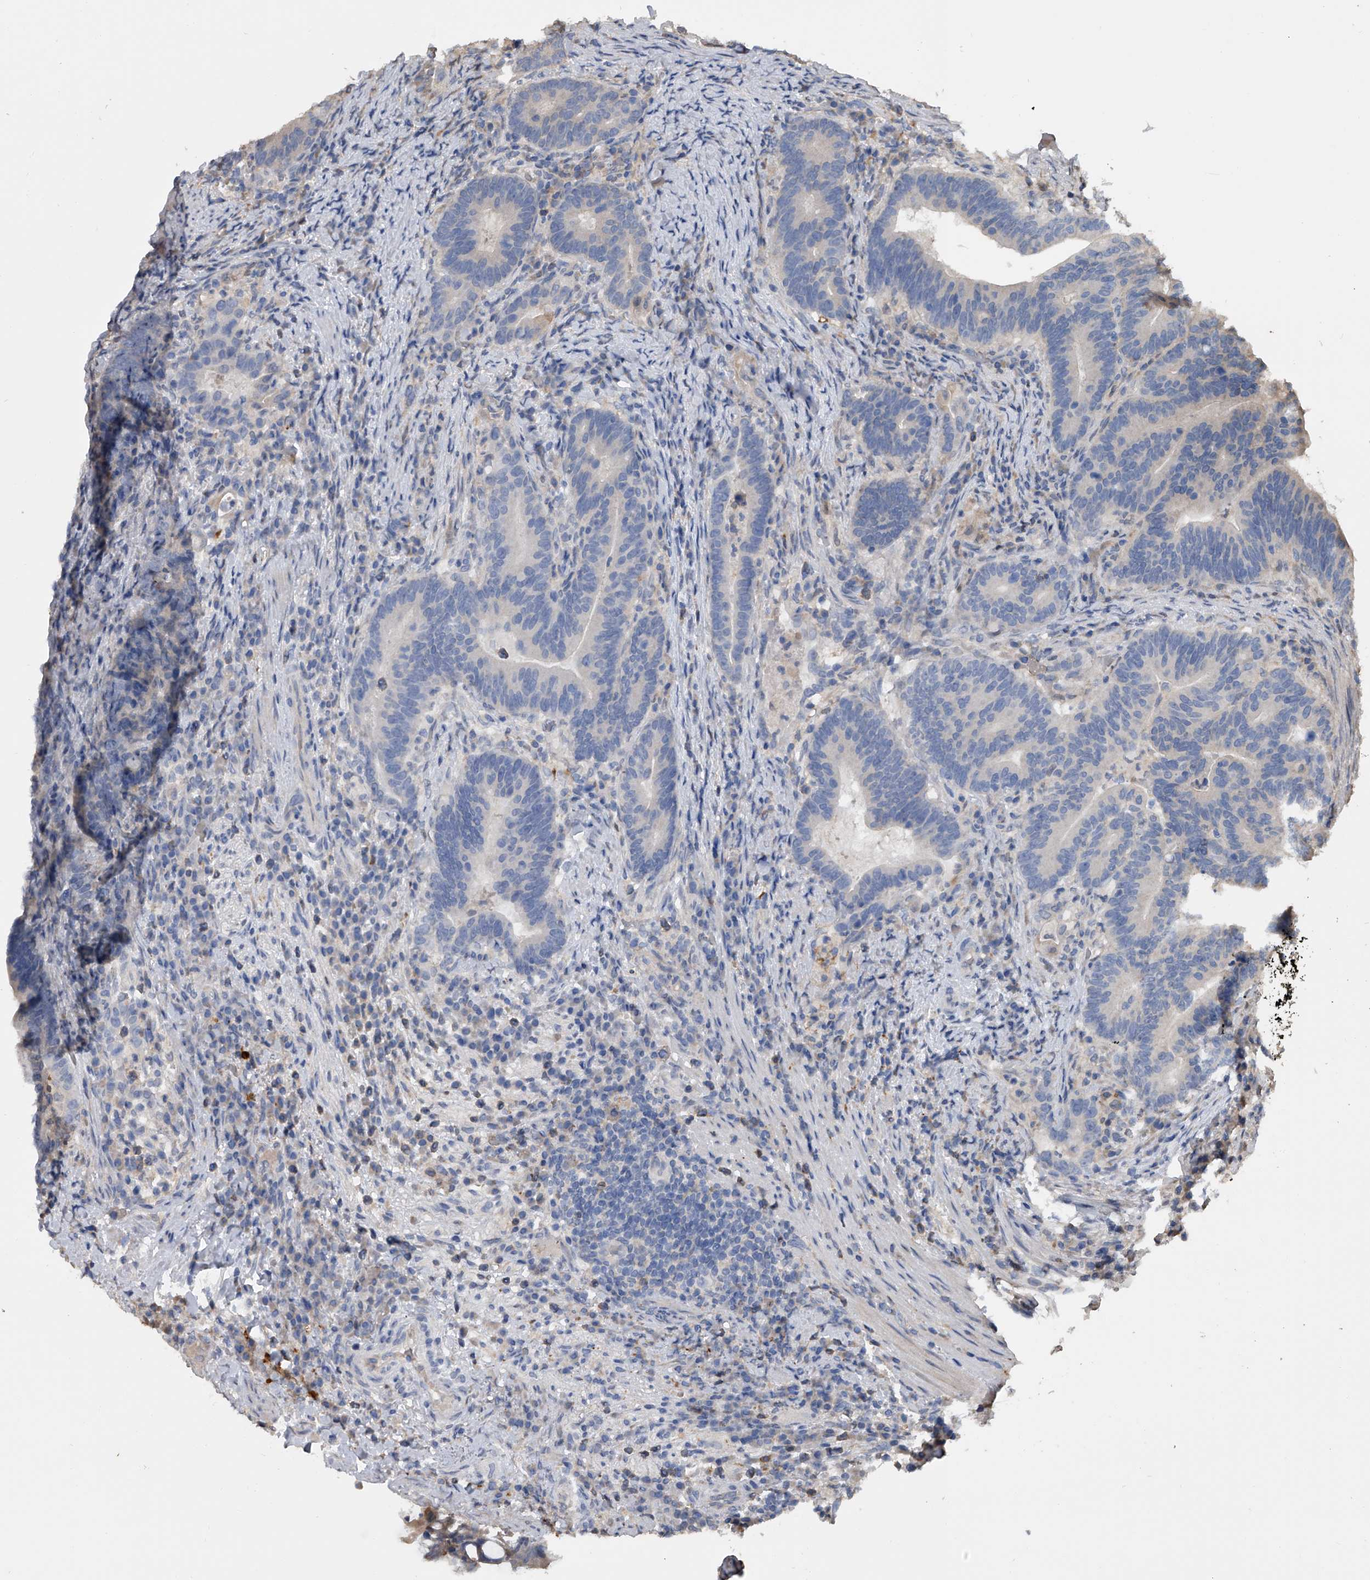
{"staining": {"intensity": "negative", "quantity": "none", "location": "none"}, "tissue": "colorectal cancer", "cell_type": "Tumor cells", "image_type": "cancer", "snomed": [{"axis": "morphology", "description": "Adenocarcinoma, NOS"}, {"axis": "topography", "description": "Colon"}], "caption": "This is a micrograph of immunohistochemistry staining of colorectal cancer (adenocarcinoma), which shows no expression in tumor cells. (DAB IHC with hematoxylin counter stain).", "gene": "DOCK9", "patient": {"sex": "female", "age": 66}}